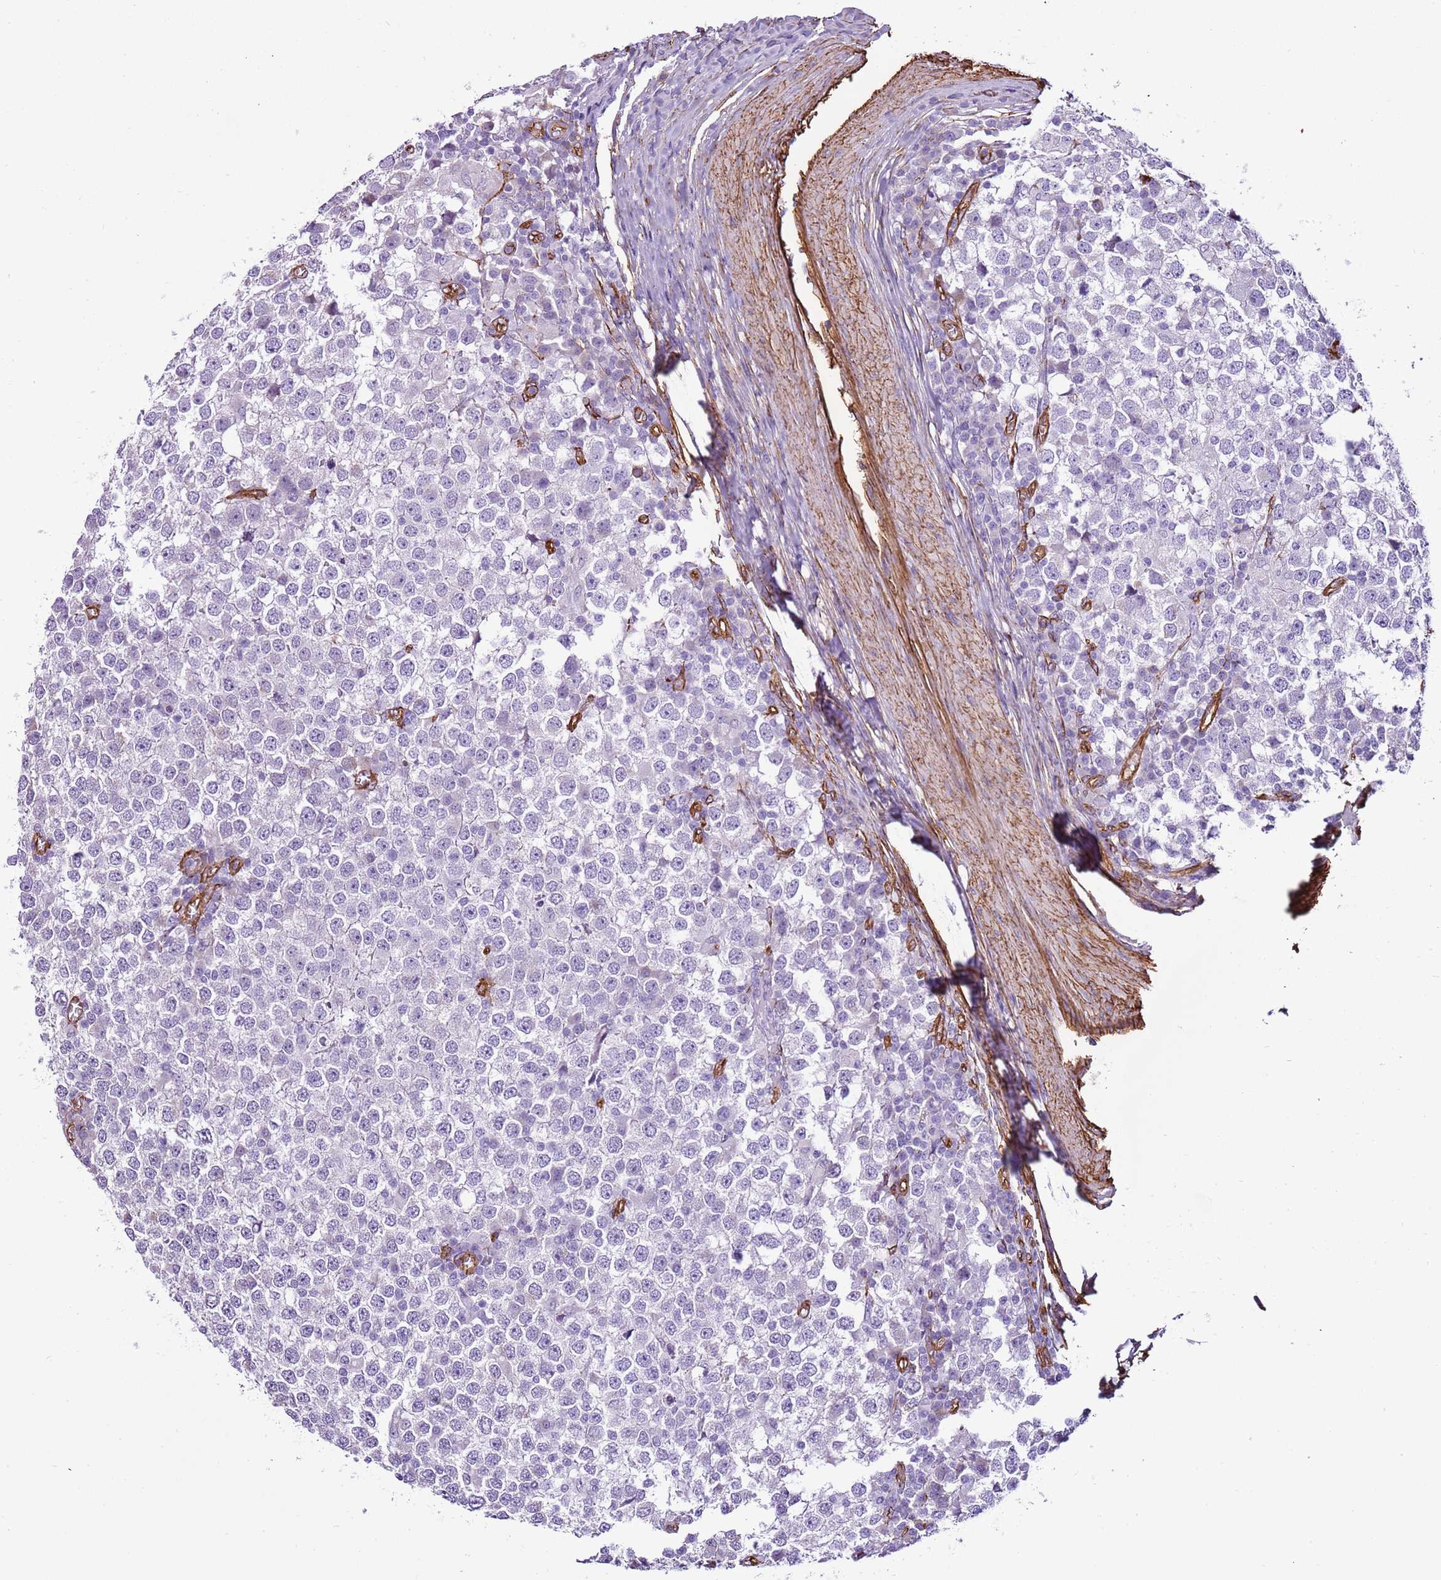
{"staining": {"intensity": "negative", "quantity": "none", "location": "none"}, "tissue": "testis cancer", "cell_type": "Tumor cells", "image_type": "cancer", "snomed": [{"axis": "morphology", "description": "Seminoma, NOS"}, {"axis": "topography", "description": "Testis"}], "caption": "Tumor cells are negative for protein expression in human testis cancer.", "gene": "CTDSPL", "patient": {"sex": "male", "age": 65}}